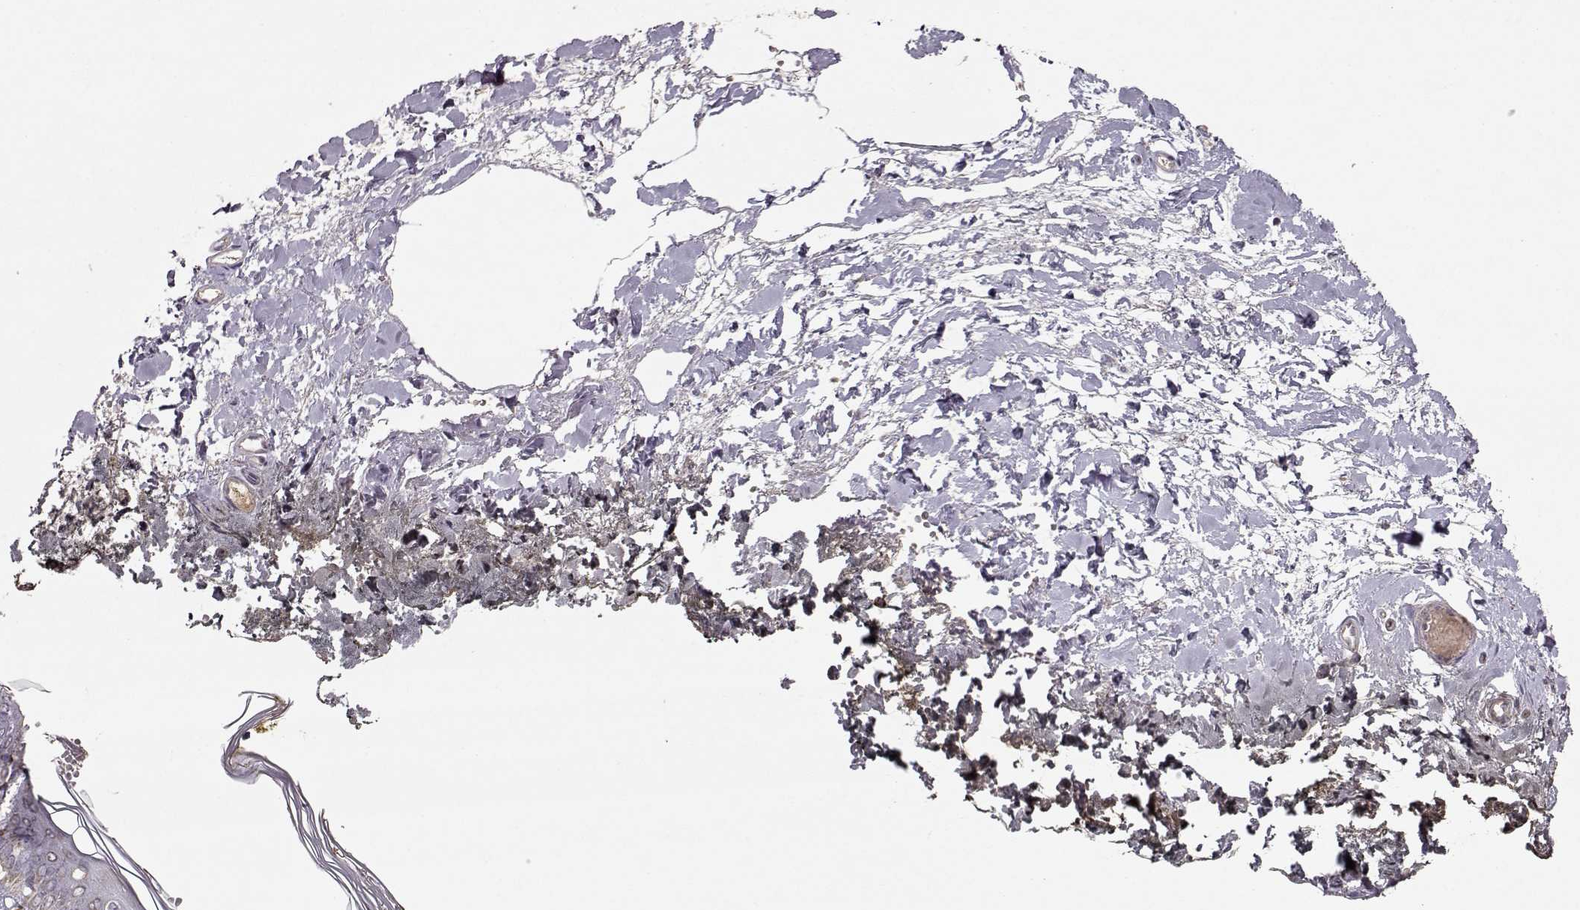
{"staining": {"intensity": "moderate", "quantity": ">75%", "location": "cytoplasmic/membranous"}, "tissue": "skin", "cell_type": "Fibroblasts", "image_type": "normal", "snomed": [{"axis": "morphology", "description": "Normal tissue, NOS"}, {"axis": "topography", "description": "Skin"}], "caption": "Brown immunohistochemical staining in benign human skin demonstrates moderate cytoplasmic/membranous staining in approximately >75% of fibroblasts.", "gene": "CMTM3", "patient": {"sex": "female", "age": 34}}